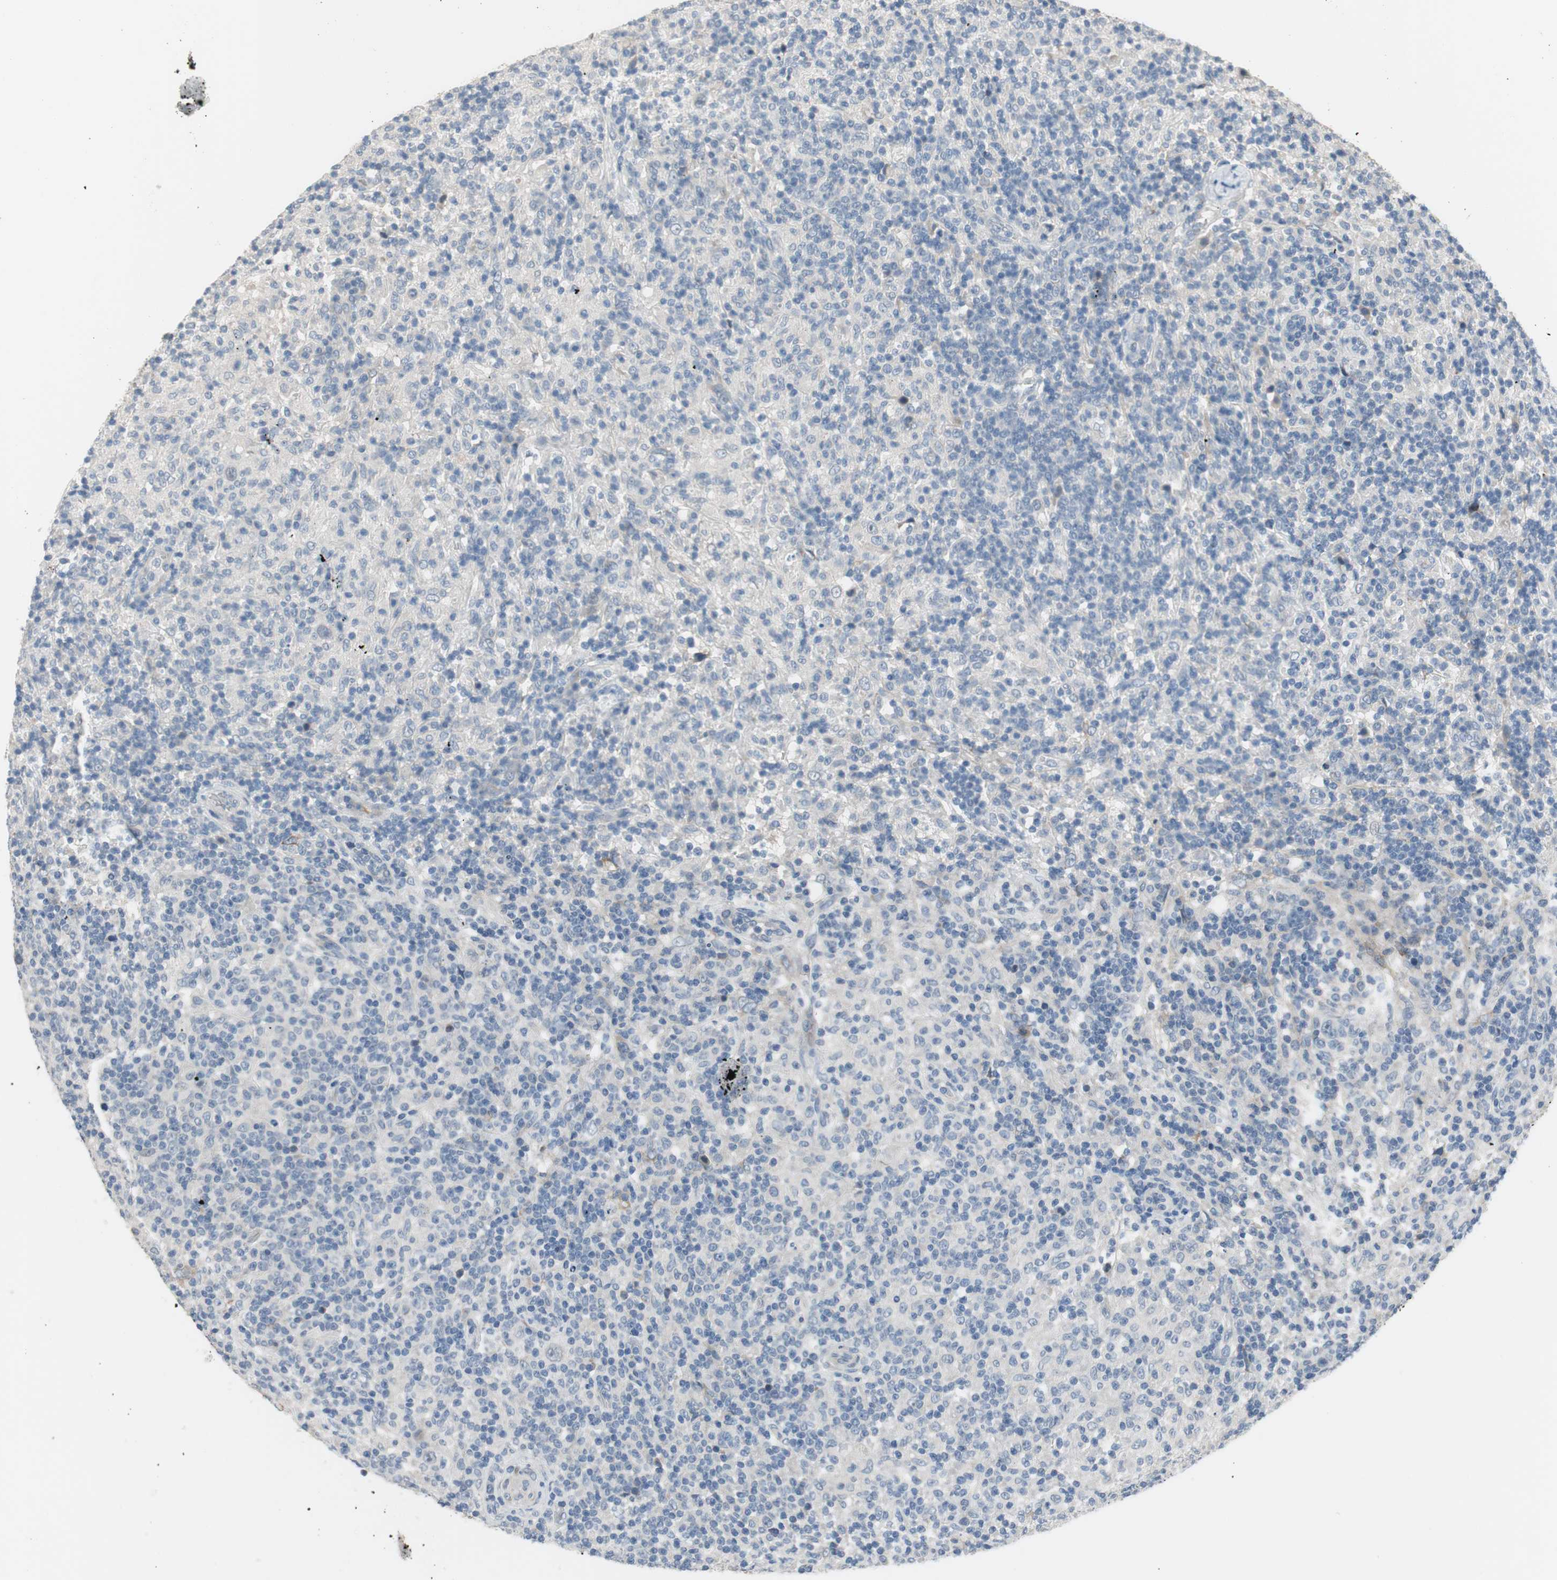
{"staining": {"intensity": "negative", "quantity": "none", "location": "none"}, "tissue": "lymphoma", "cell_type": "Tumor cells", "image_type": "cancer", "snomed": [{"axis": "morphology", "description": "Hodgkin's disease, NOS"}, {"axis": "topography", "description": "Lymph node"}], "caption": "Human lymphoma stained for a protein using IHC displays no positivity in tumor cells.", "gene": "COL12A1", "patient": {"sex": "male", "age": 70}}